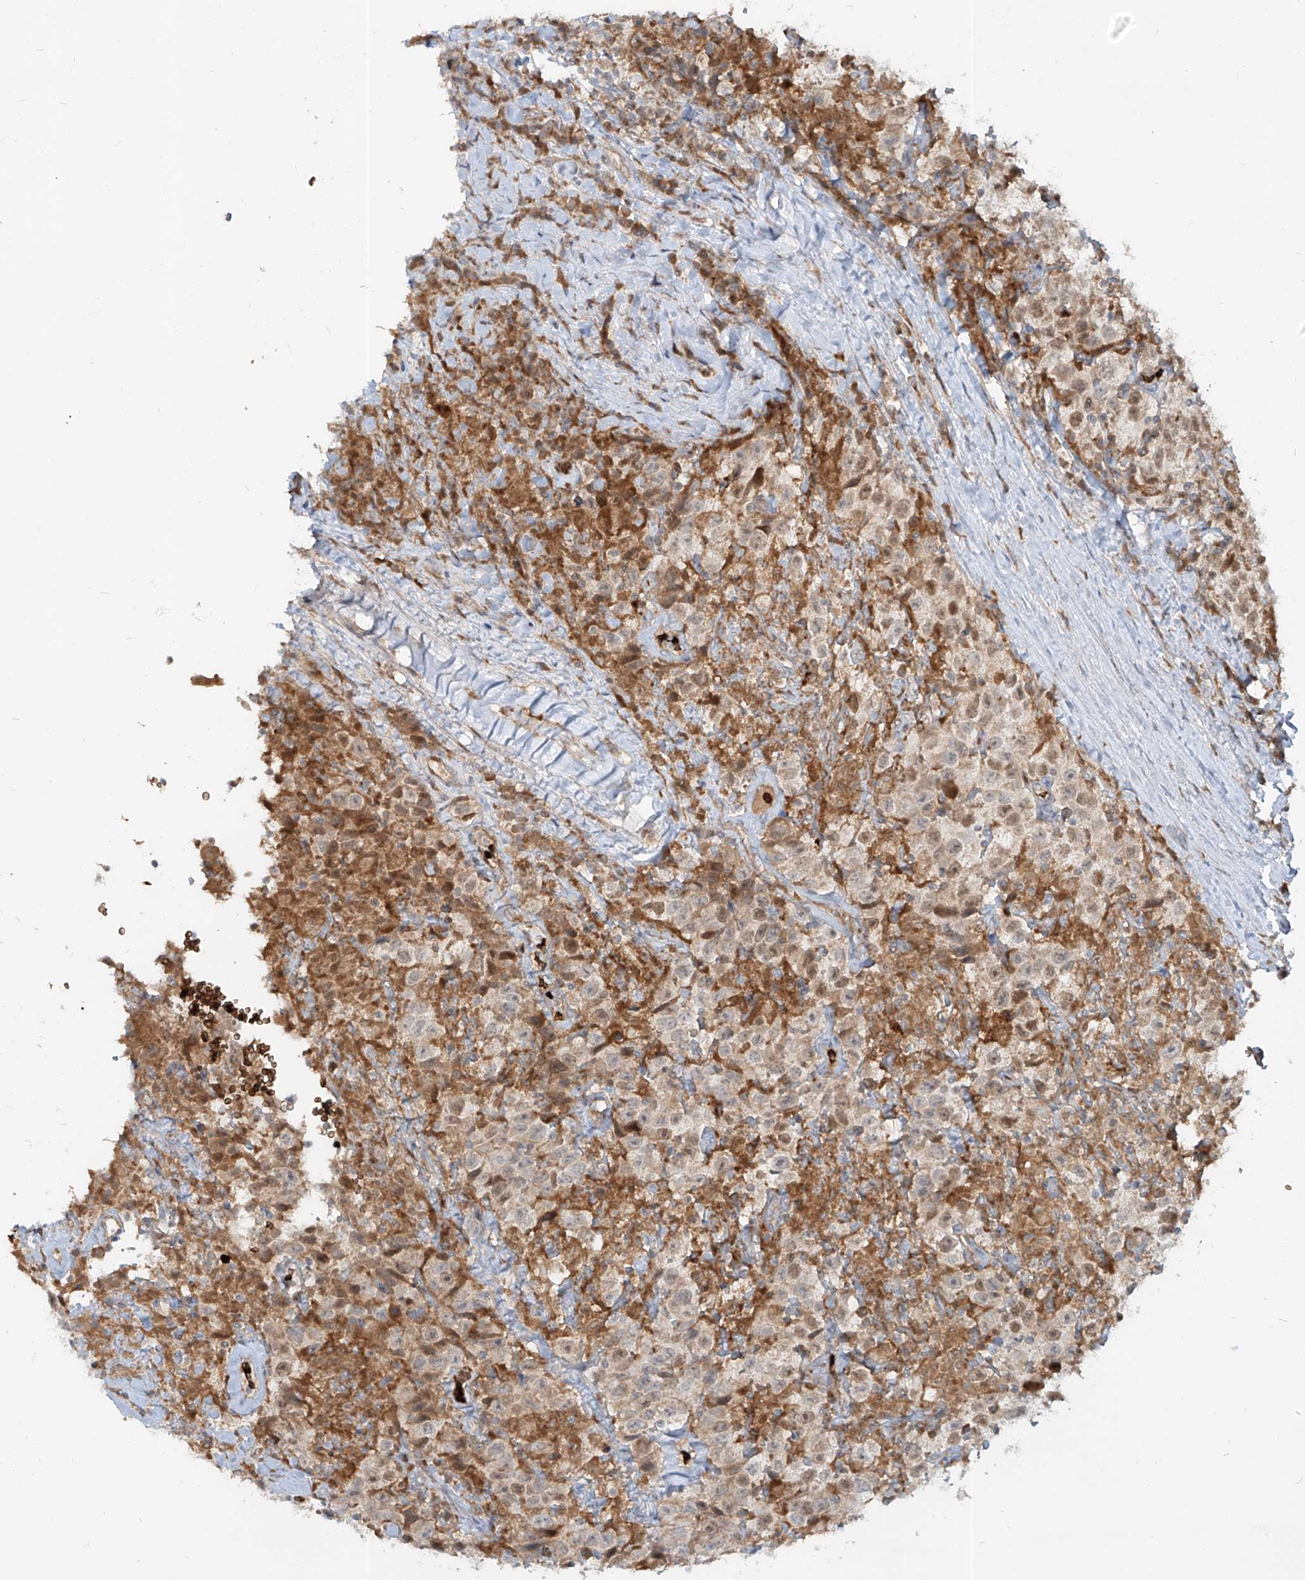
{"staining": {"intensity": "moderate", "quantity": "25%-75%", "location": "nuclear"}, "tissue": "testis cancer", "cell_type": "Tumor cells", "image_type": "cancer", "snomed": [{"axis": "morphology", "description": "Seminoma, NOS"}, {"axis": "topography", "description": "Testis"}], "caption": "Testis seminoma tissue displays moderate nuclear positivity in about 25%-75% of tumor cells", "gene": "FGD2", "patient": {"sex": "male", "age": 41}}